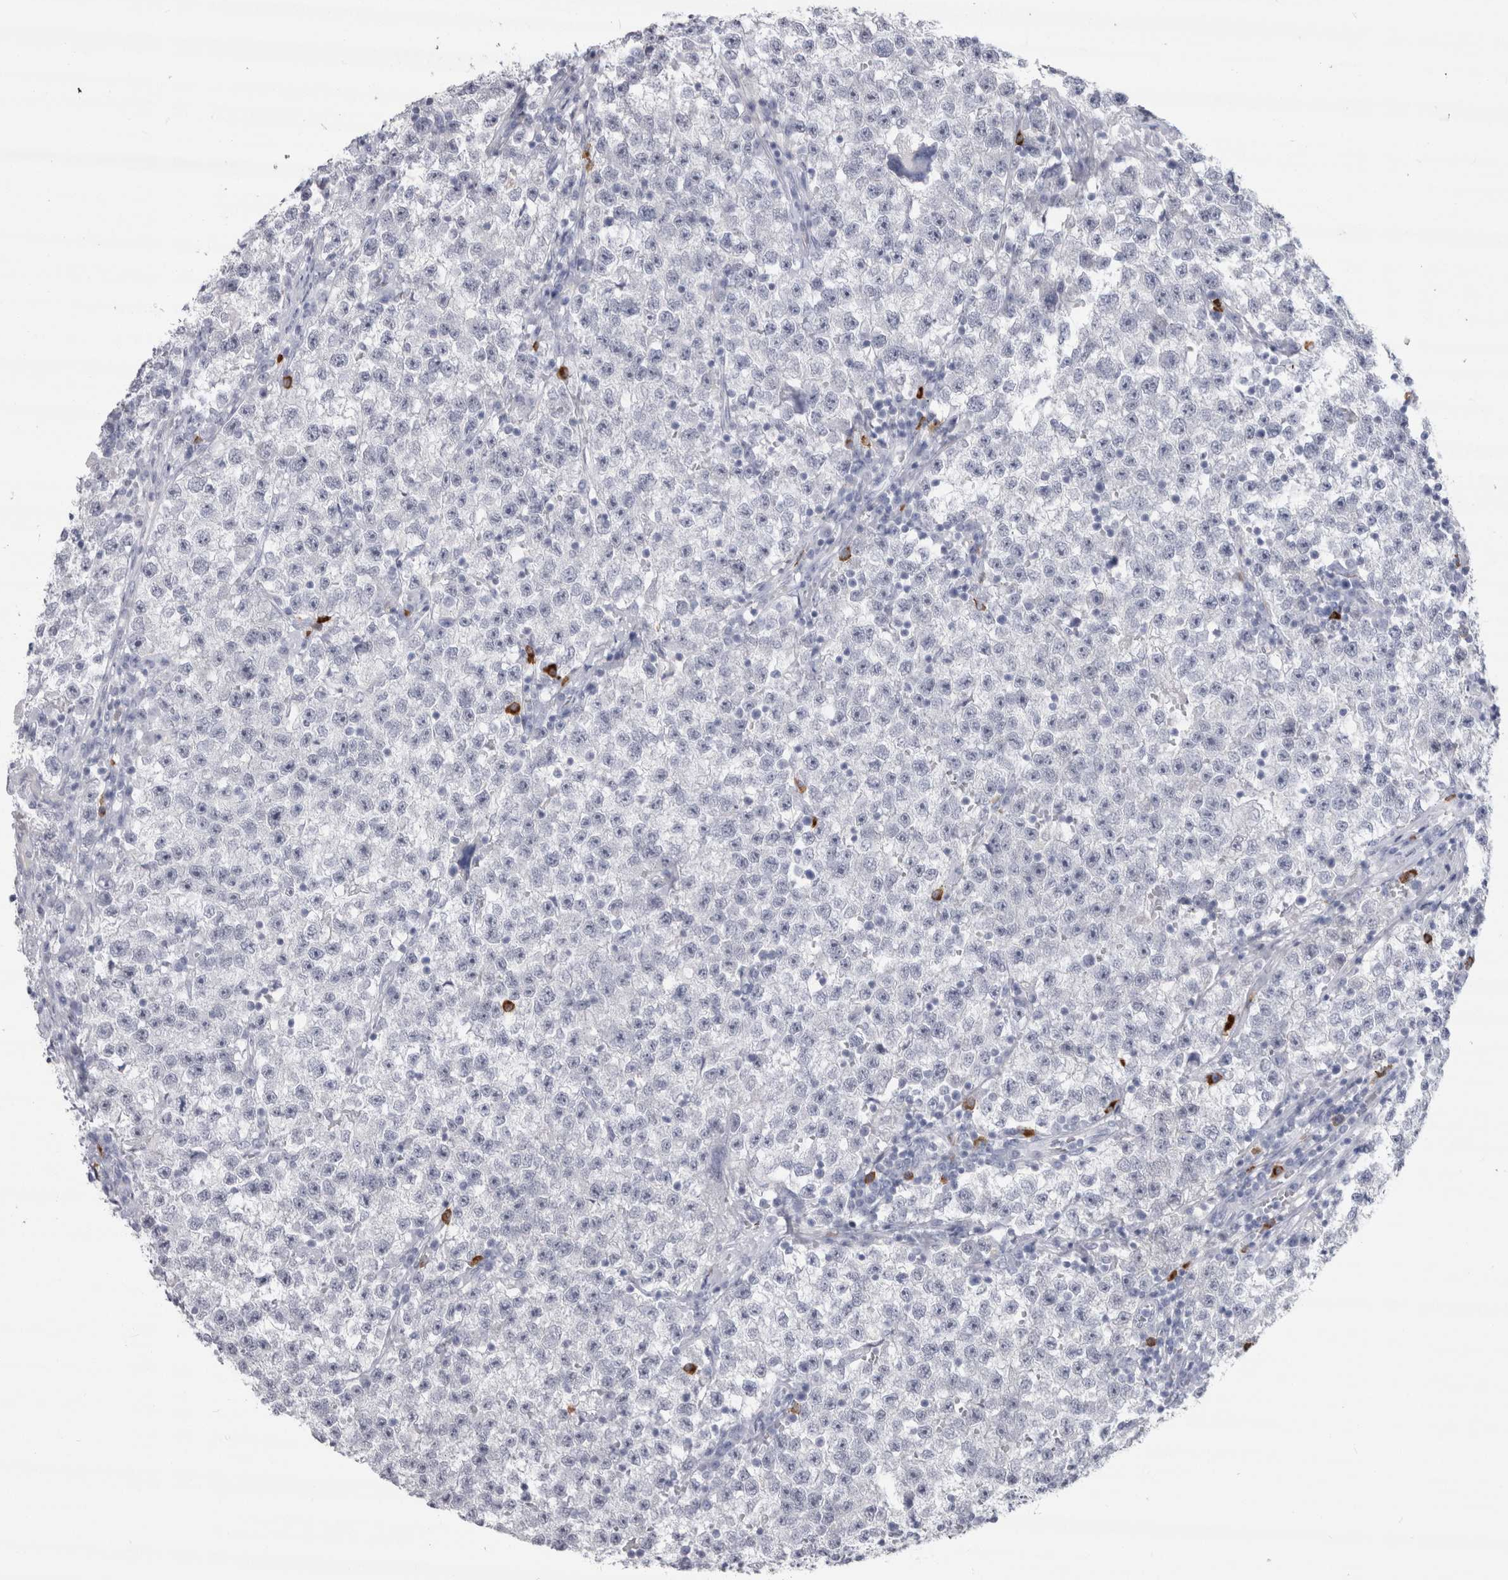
{"staining": {"intensity": "negative", "quantity": "none", "location": "none"}, "tissue": "testis cancer", "cell_type": "Tumor cells", "image_type": "cancer", "snomed": [{"axis": "morphology", "description": "Seminoma, NOS"}, {"axis": "topography", "description": "Testis"}], "caption": "High magnification brightfield microscopy of testis cancer (seminoma) stained with DAB (3,3'-diaminobenzidine) (brown) and counterstained with hematoxylin (blue): tumor cells show no significant positivity.", "gene": "CDH17", "patient": {"sex": "male", "age": 22}}